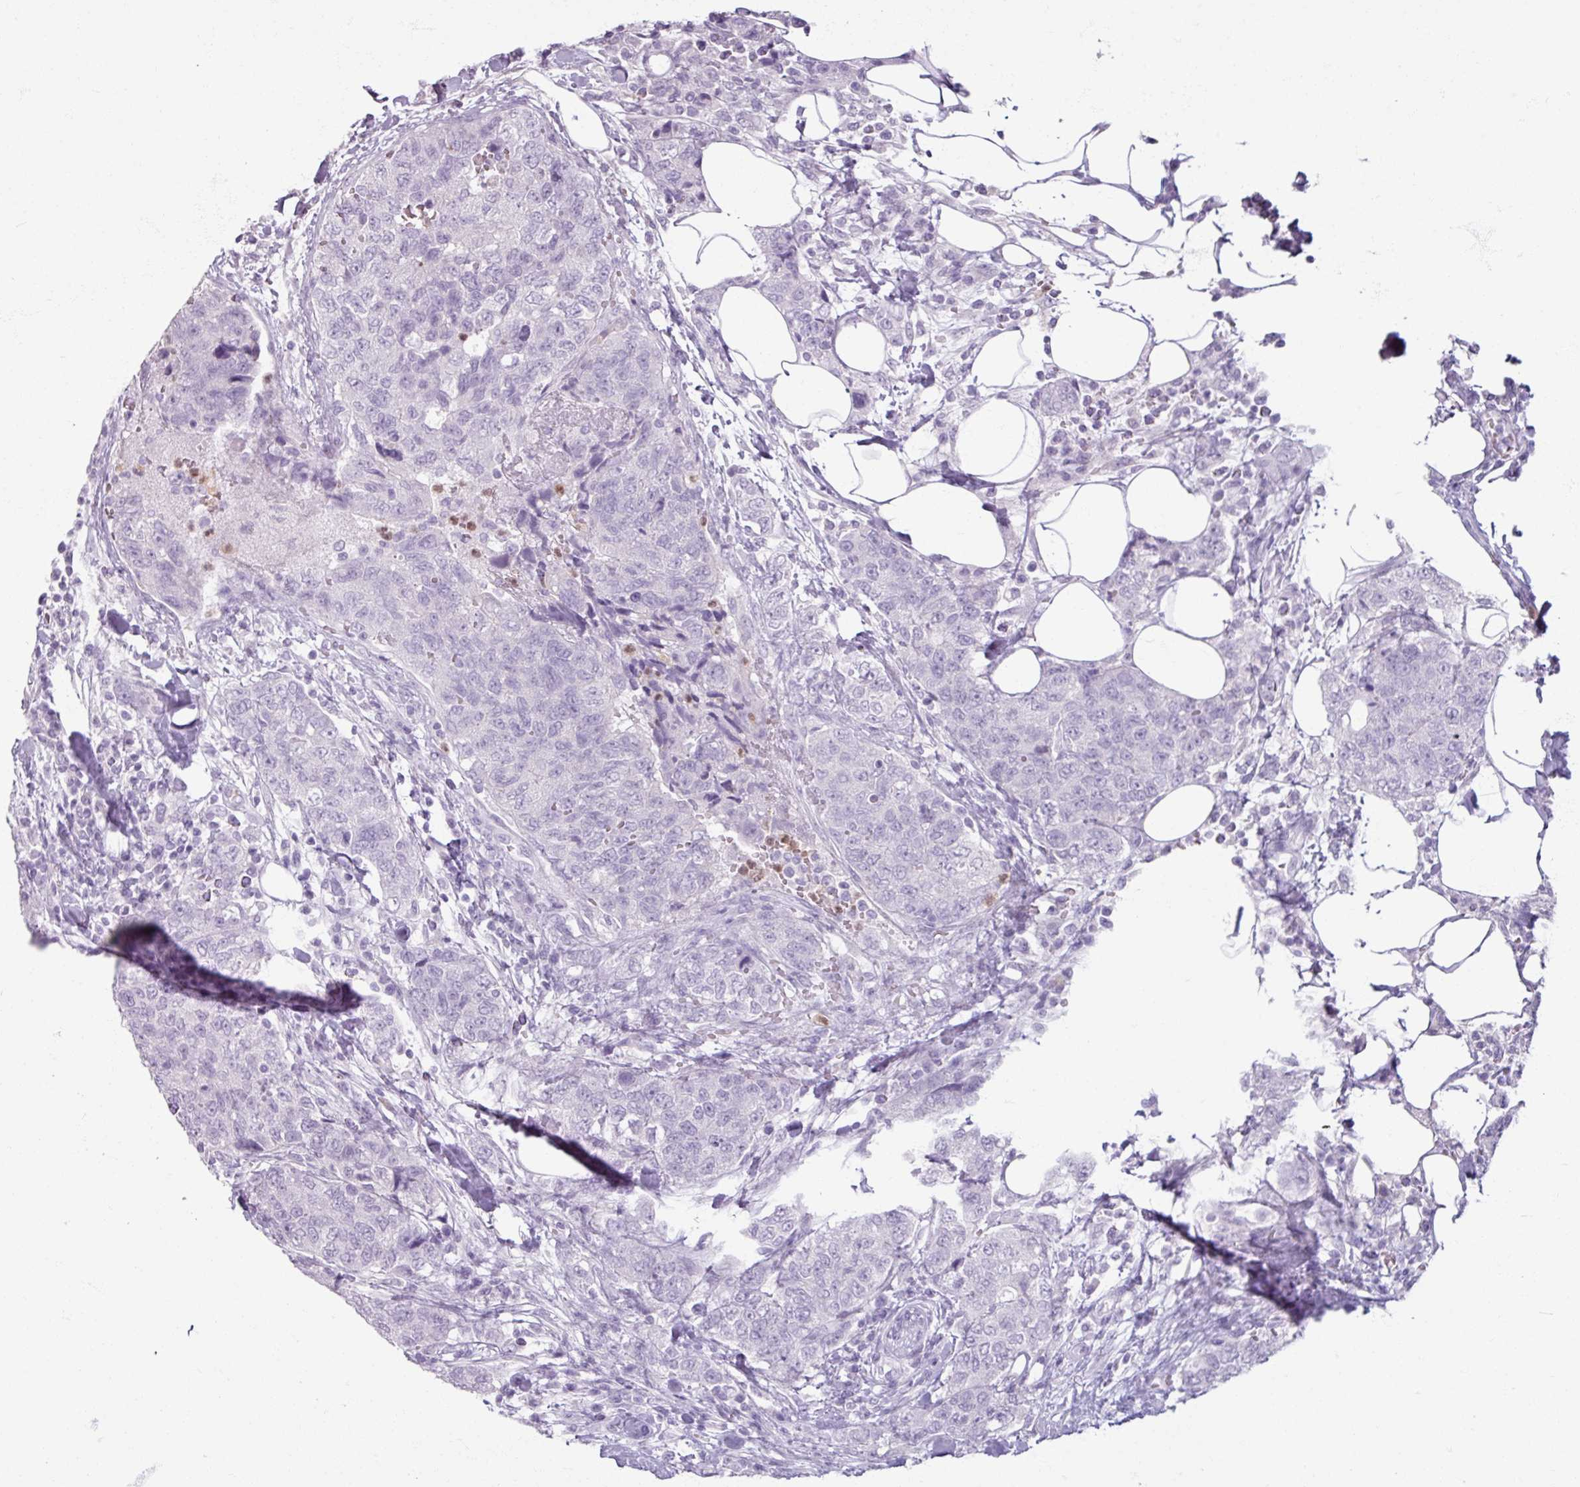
{"staining": {"intensity": "negative", "quantity": "none", "location": "none"}, "tissue": "urothelial cancer", "cell_type": "Tumor cells", "image_type": "cancer", "snomed": [{"axis": "morphology", "description": "Urothelial carcinoma, High grade"}, {"axis": "topography", "description": "Urinary bladder"}], "caption": "Human urothelial cancer stained for a protein using immunohistochemistry reveals no expression in tumor cells.", "gene": "ARG1", "patient": {"sex": "female", "age": 78}}